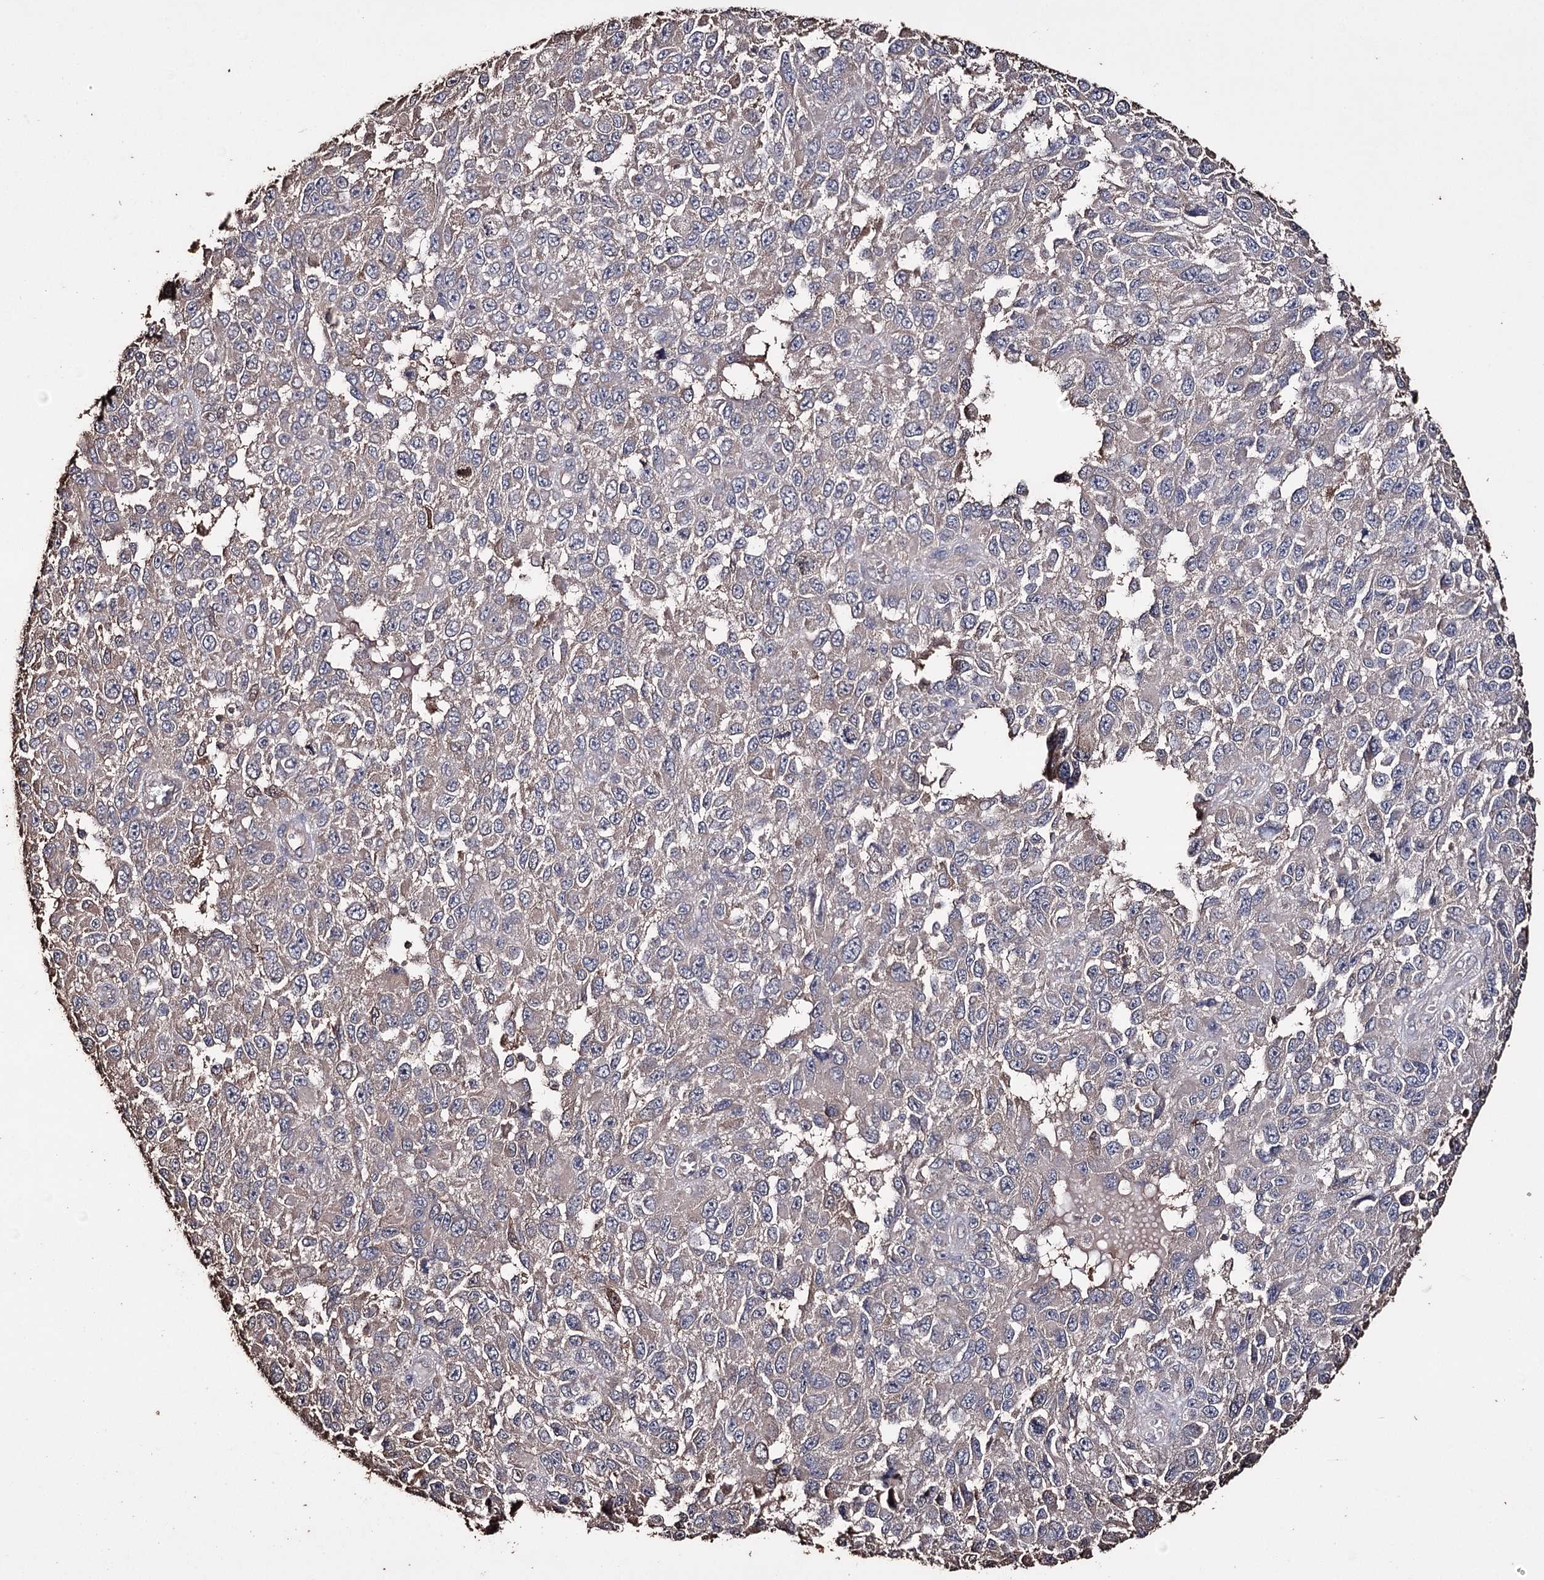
{"staining": {"intensity": "negative", "quantity": "none", "location": "none"}, "tissue": "melanoma", "cell_type": "Tumor cells", "image_type": "cancer", "snomed": [{"axis": "morphology", "description": "Normal tissue, NOS"}, {"axis": "morphology", "description": "Malignant melanoma, NOS"}, {"axis": "topography", "description": "Skin"}], "caption": "IHC of malignant melanoma shows no staining in tumor cells.", "gene": "ZNF662", "patient": {"sex": "female", "age": 96}}